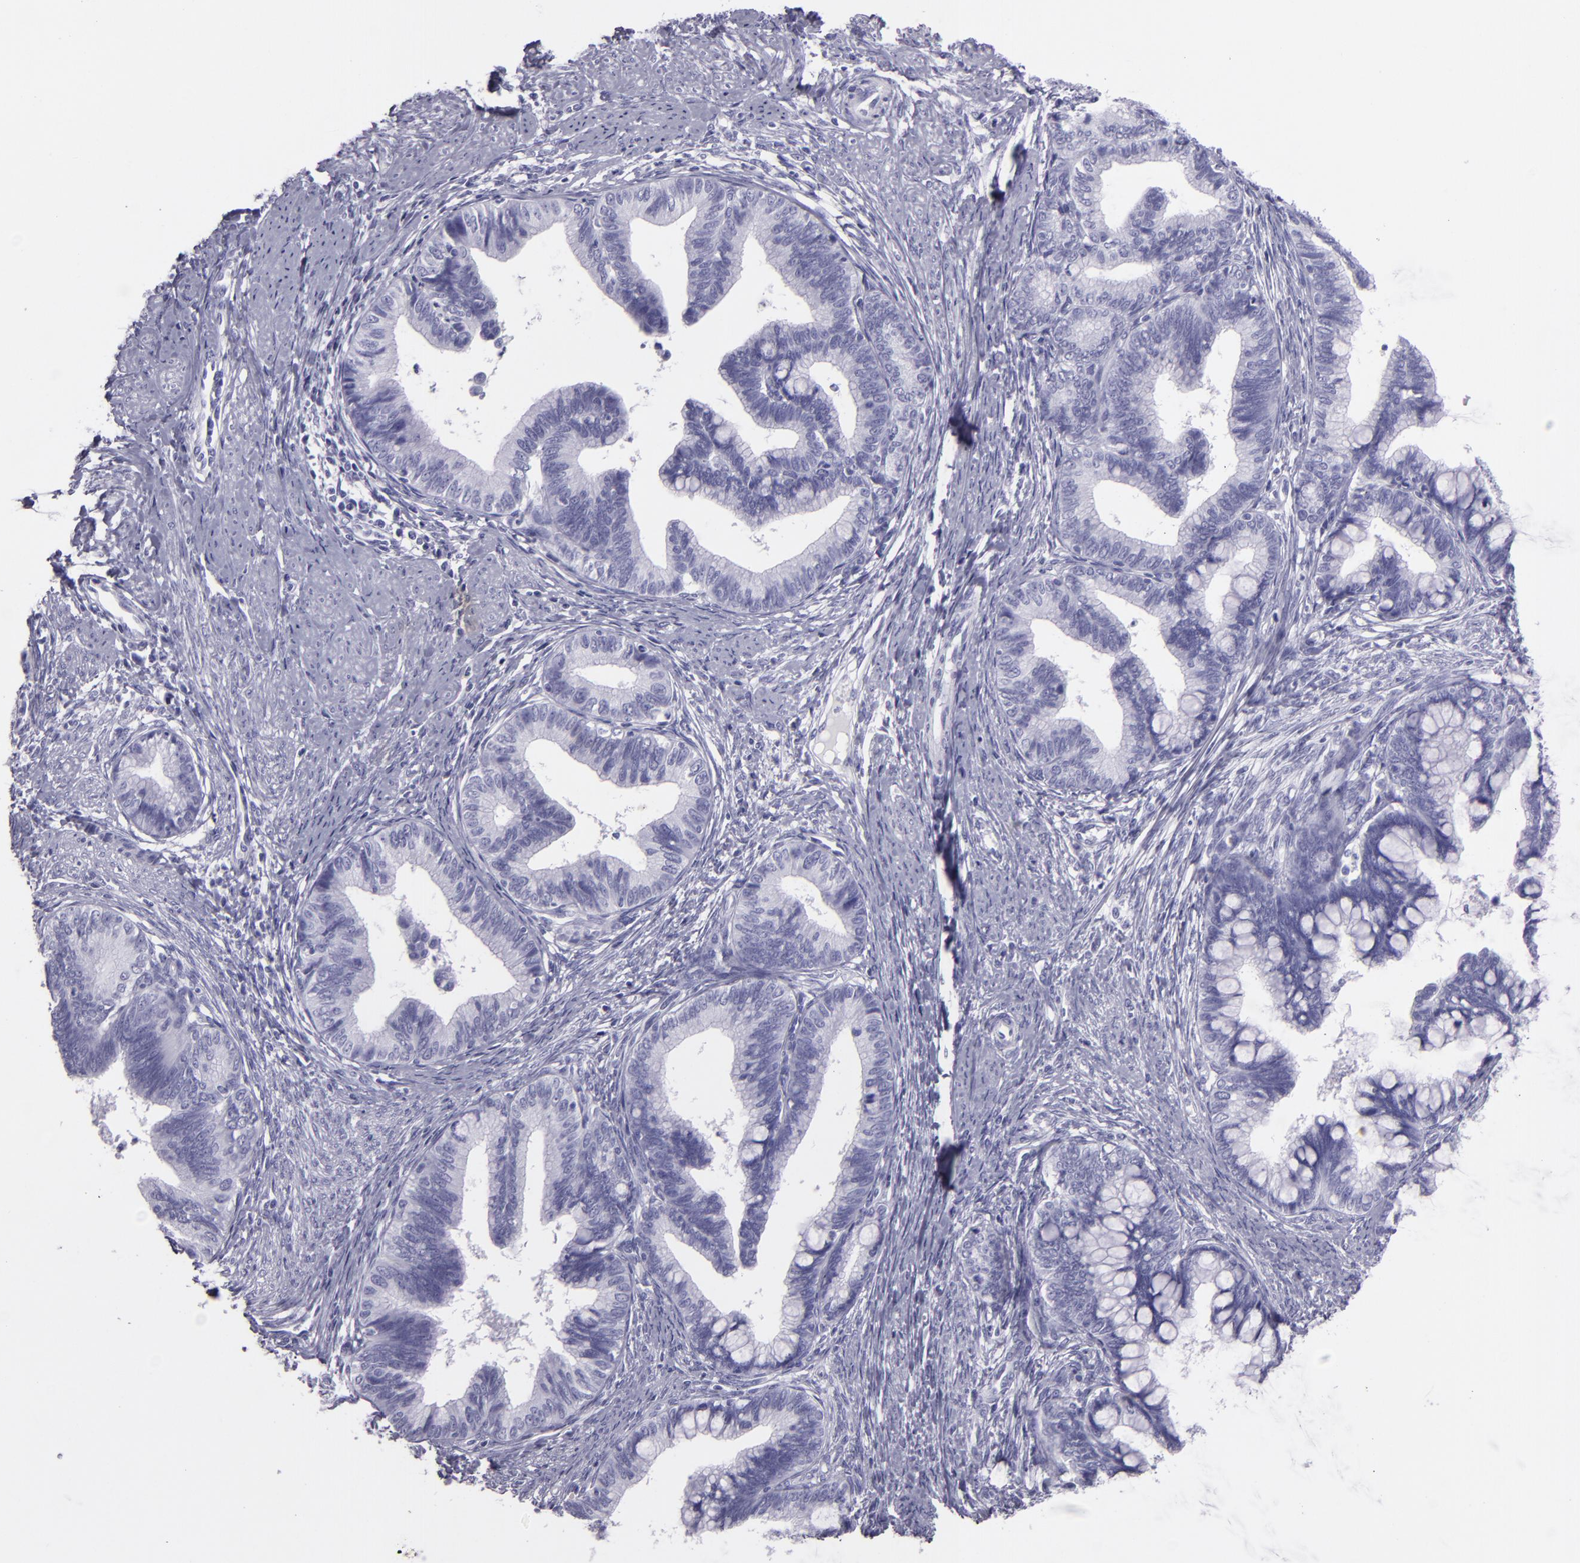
{"staining": {"intensity": "negative", "quantity": "none", "location": "none"}, "tissue": "cervical cancer", "cell_type": "Tumor cells", "image_type": "cancer", "snomed": [{"axis": "morphology", "description": "Adenocarcinoma, NOS"}, {"axis": "topography", "description": "Cervix"}], "caption": "Immunohistochemistry (IHC) histopathology image of neoplastic tissue: cervical adenocarcinoma stained with DAB (3,3'-diaminobenzidine) displays no significant protein positivity in tumor cells.", "gene": "CR2", "patient": {"sex": "female", "age": 36}}